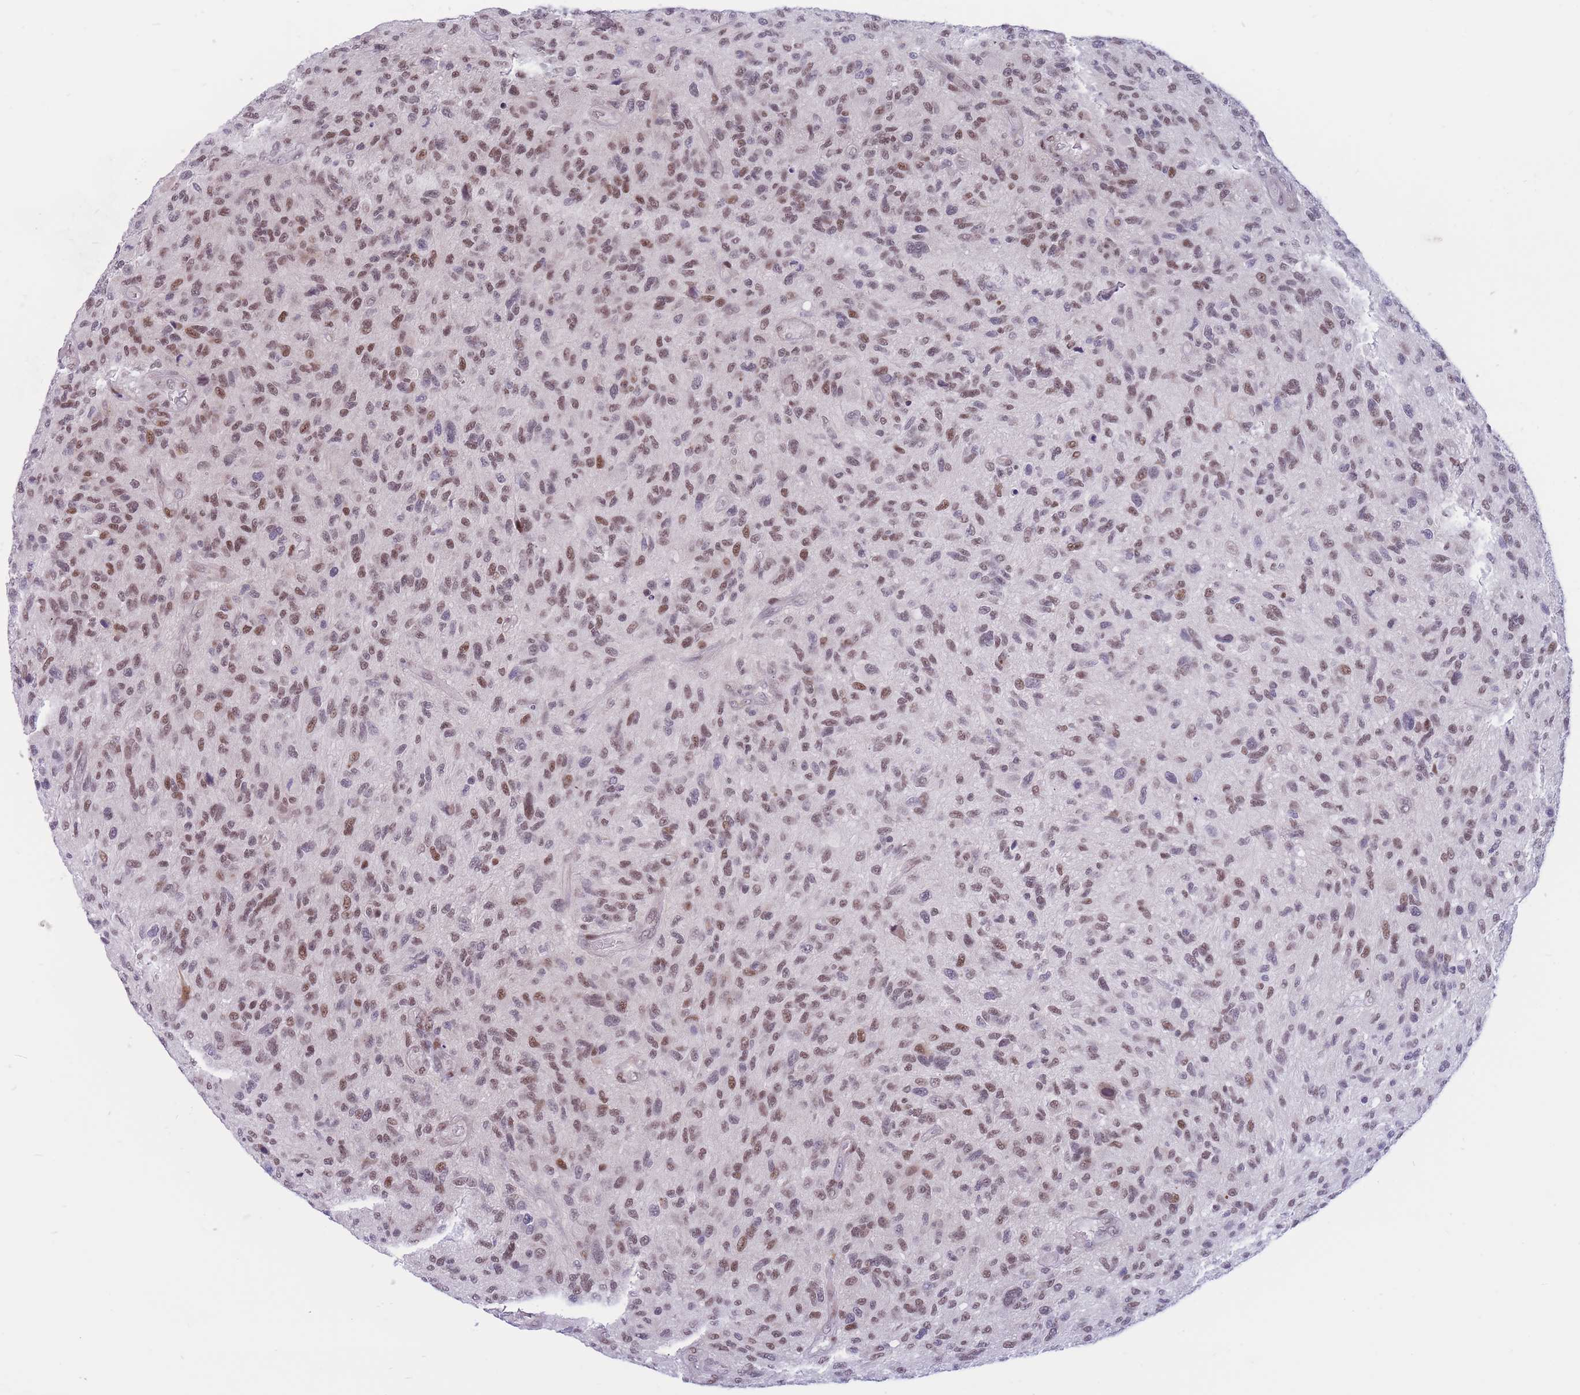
{"staining": {"intensity": "moderate", "quantity": ">75%", "location": "nuclear"}, "tissue": "glioma", "cell_type": "Tumor cells", "image_type": "cancer", "snomed": [{"axis": "morphology", "description": "Glioma, malignant, High grade"}, {"axis": "topography", "description": "Brain"}], "caption": "This micrograph reveals IHC staining of human malignant glioma (high-grade), with medium moderate nuclear staining in approximately >75% of tumor cells.", "gene": "BCL9L", "patient": {"sex": "male", "age": 47}}